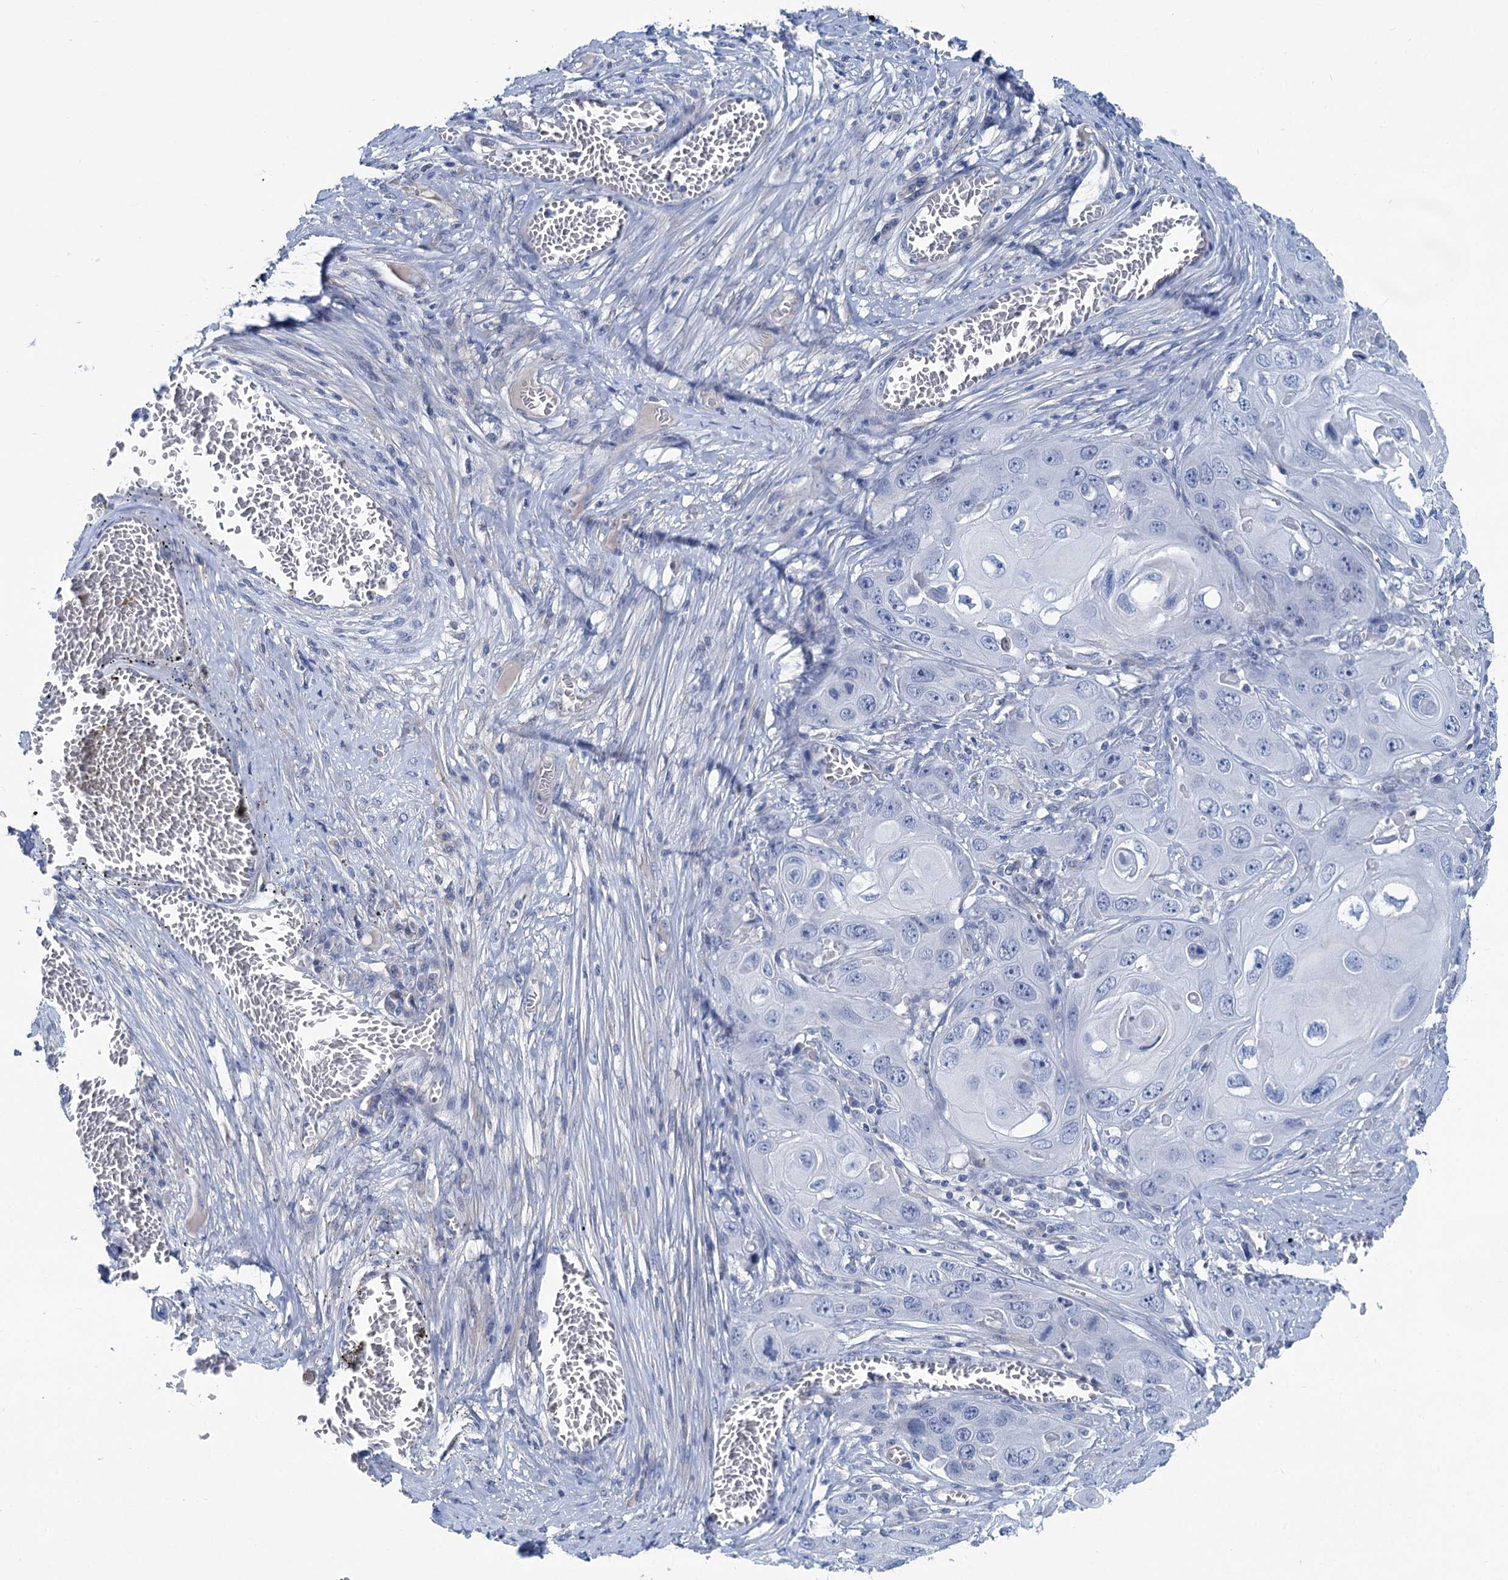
{"staining": {"intensity": "negative", "quantity": "none", "location": "none"}, "tissue": "skin cancer", "cell_type": "Tumor cells", "image_type": "cancer", "snomed": [{"axis": "morphology", "description": "Squamous cell carcinoma, NOS"}, {"axis": "topography", "description": "Skin"}], "caption": "A high-resolution image shows IHC staining of skin cancer, which demonstrates no significant staining in tumor cells.", "gene": "CHDH", "patient": {"sex": "male", "age": 55}}